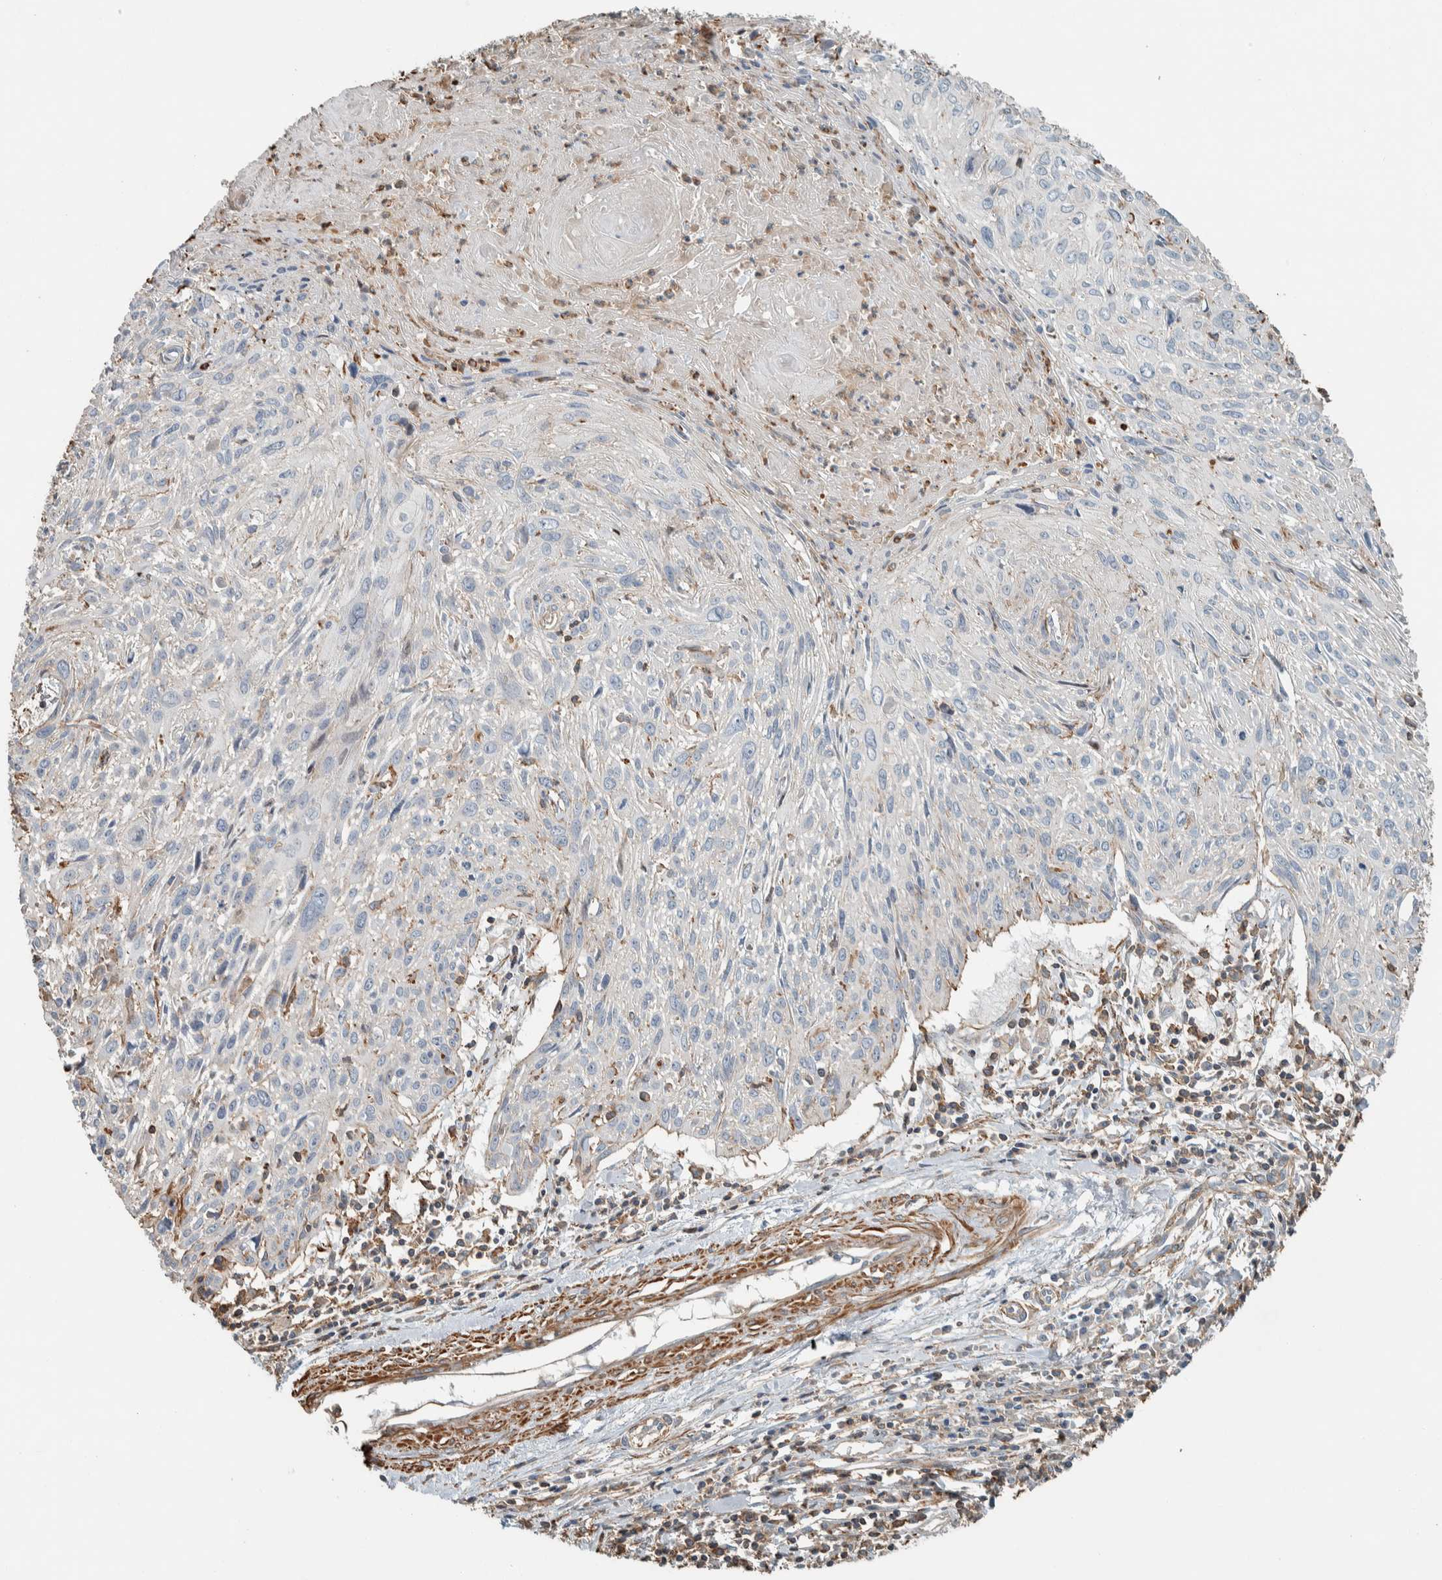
{"staining": {"intensity": "negative", "quantity": "none", "location": "none"}, "tissue": "cervical cancer", "cell_type": "Tumor cells", "image_type": "cancer", "snomed": [{"axis": "morphology", "description": "Squamous cell carcinoma, NOS"}, {"axis": "topography", "description": "Cervix"}], "caption": "The immunohistochemistry image has no significant positivity in tumor cells of cervical cancer tissue.", "gene": "CTBP2", "patient": {"sex": "female", "age": 51}}